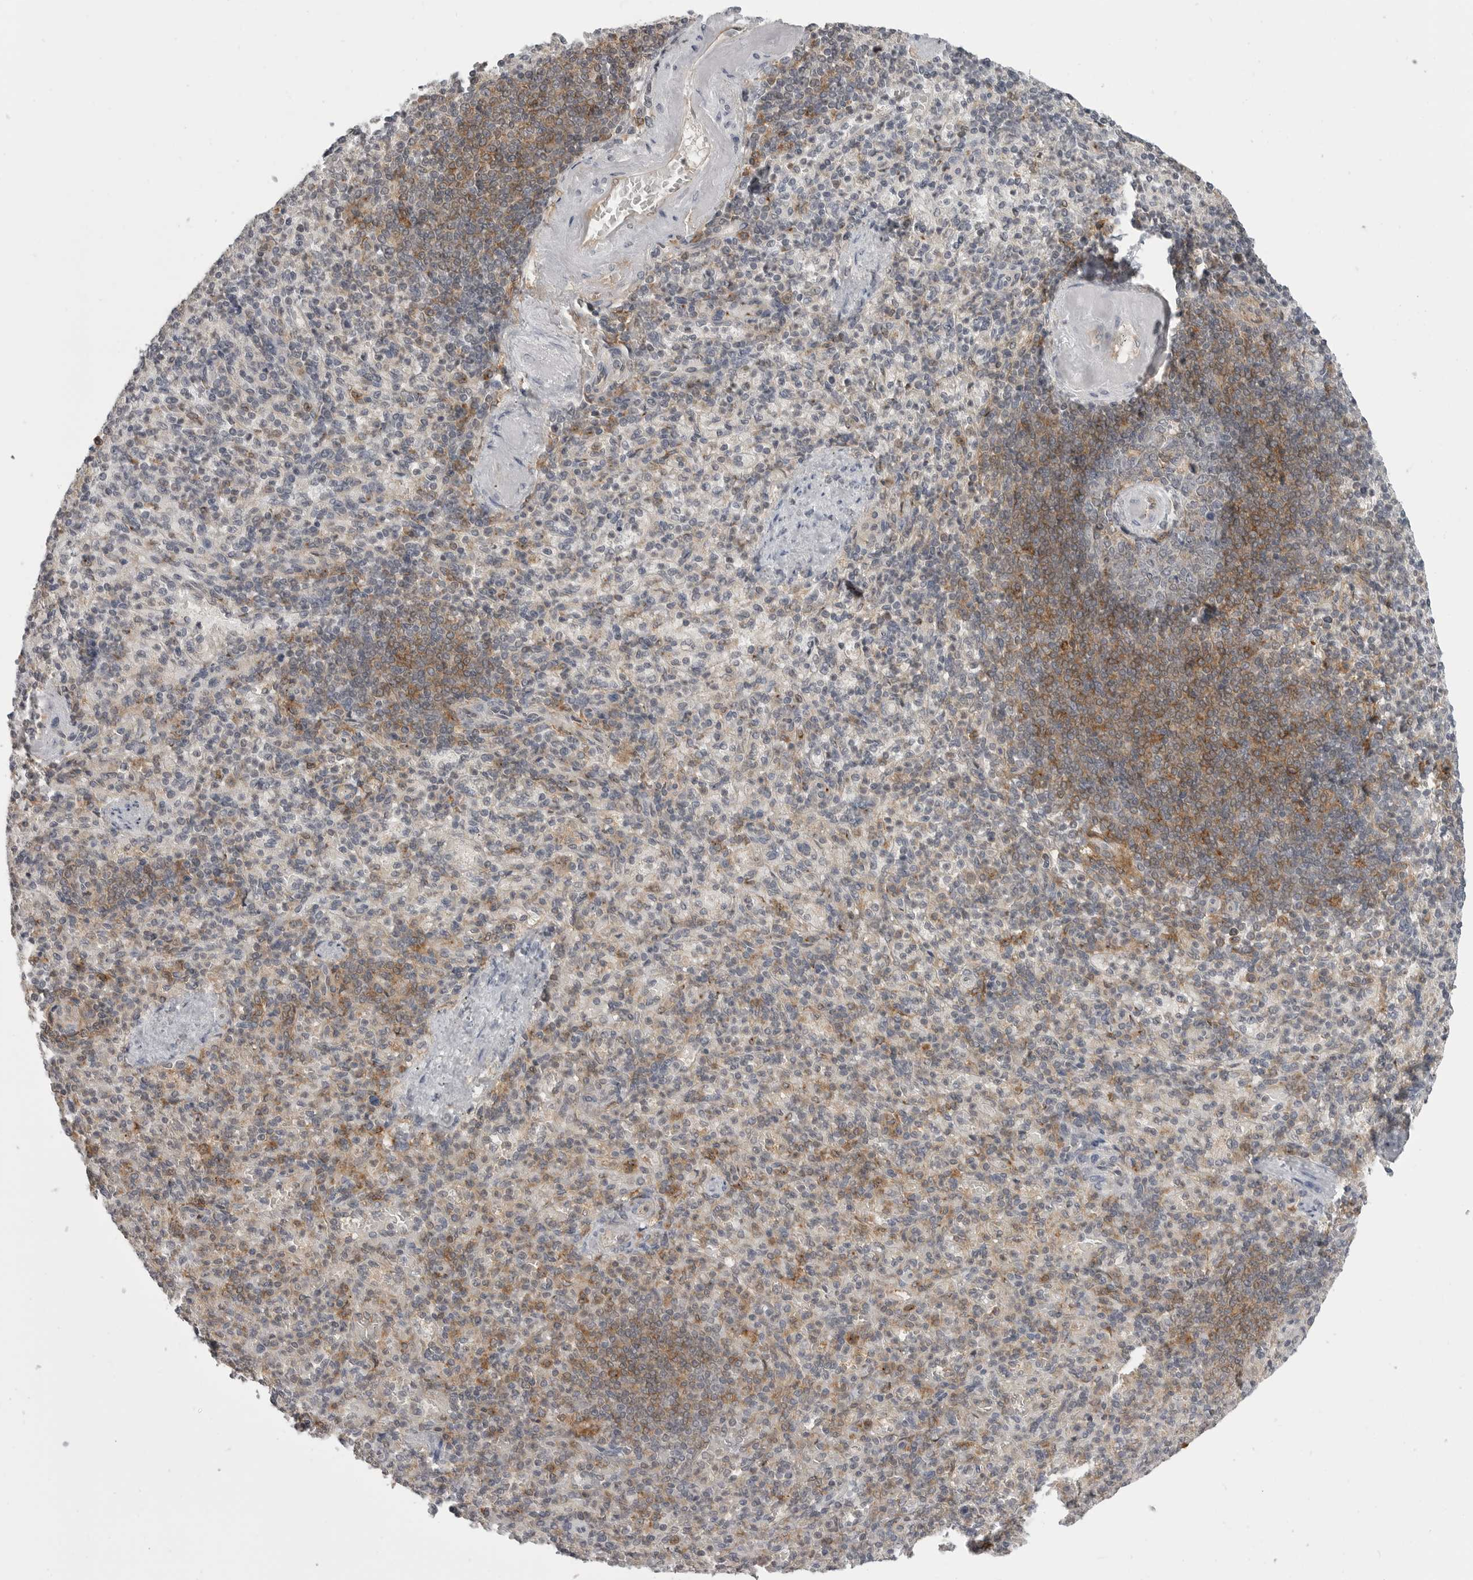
{"staining": {"intensity": "moderate", "quantity": "25%-75%", "location": "cytoplasmic/membranous"}, "tissue": "spleen", "cell_type": "Cells in red pulp", "image_type": "normal", "snomed": [{"axis": "morphology", "description": "Normal tissue, NOS"}, {"axis": "topography", "description": "Spleen"}], "caption": "The image shows a brown stain indicating the presence of a protein in the cytoplasmic/membranous of cells in red pulp in spleen. The protein of interest is shown in brown color, while the nuclei are stained blue.", "gene": "IFNGR1", "patient": {"sex": "female", "age": 74}}